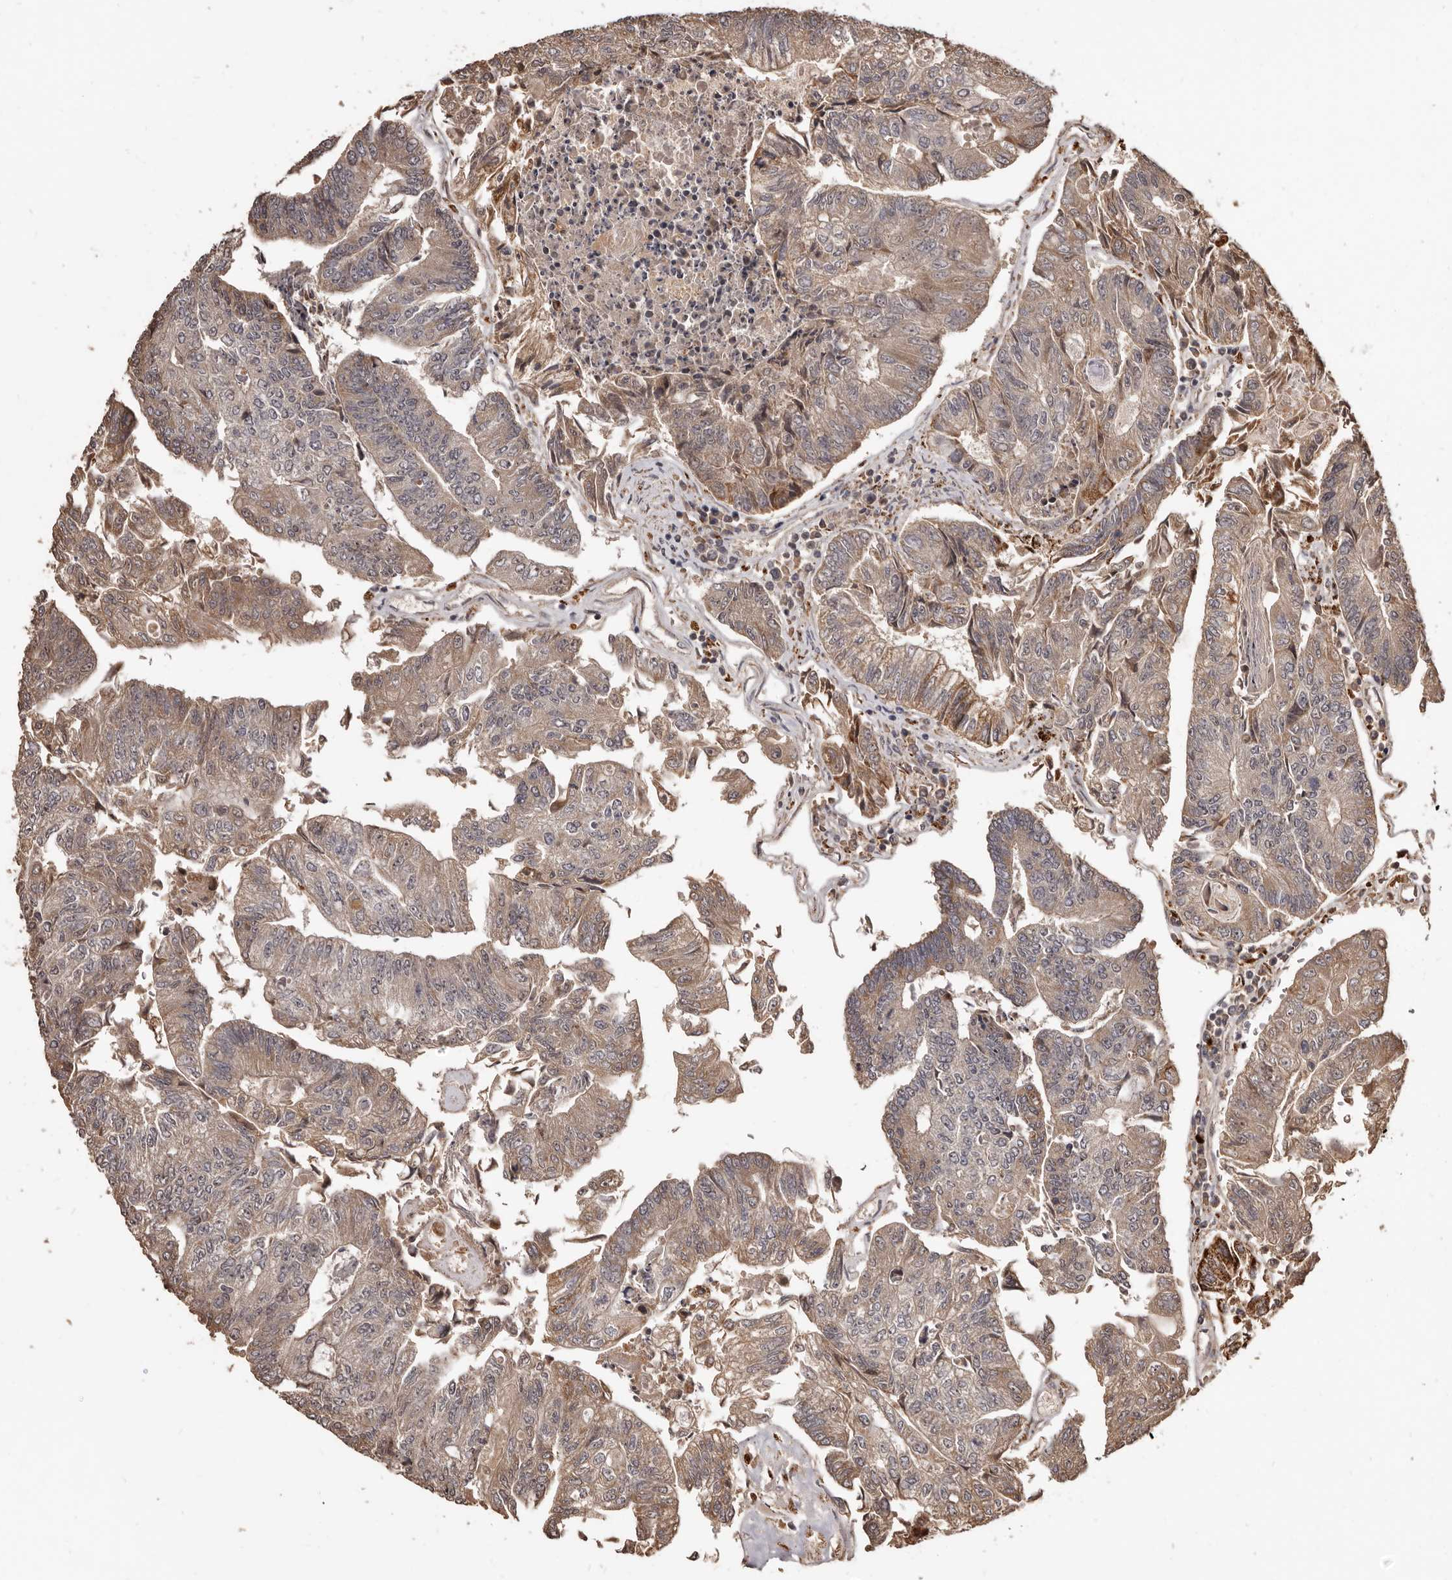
{"staining": {"intensity": "moderate", "quantity": "25%-75%", "location": "cytoplasmic/membranous"}, "tissue": "colorectal cancer", "cell_type": "Tumor cells", "image_type": "cancer", "snomed": [{"axis": "morphology", "description": "Adenocarcinoma, NOS"}, {"axis": "topography", "description": "Colon"}], "caption": "Adenocarcinoma (colorectal) stained with immunohistochemistry (IHC) displays moderate cytoplasmic/membranous expression in about 25%-75% of tumor cells.", "gene": "AKAP7", "patient": {"sex": "female", "age": 67}}